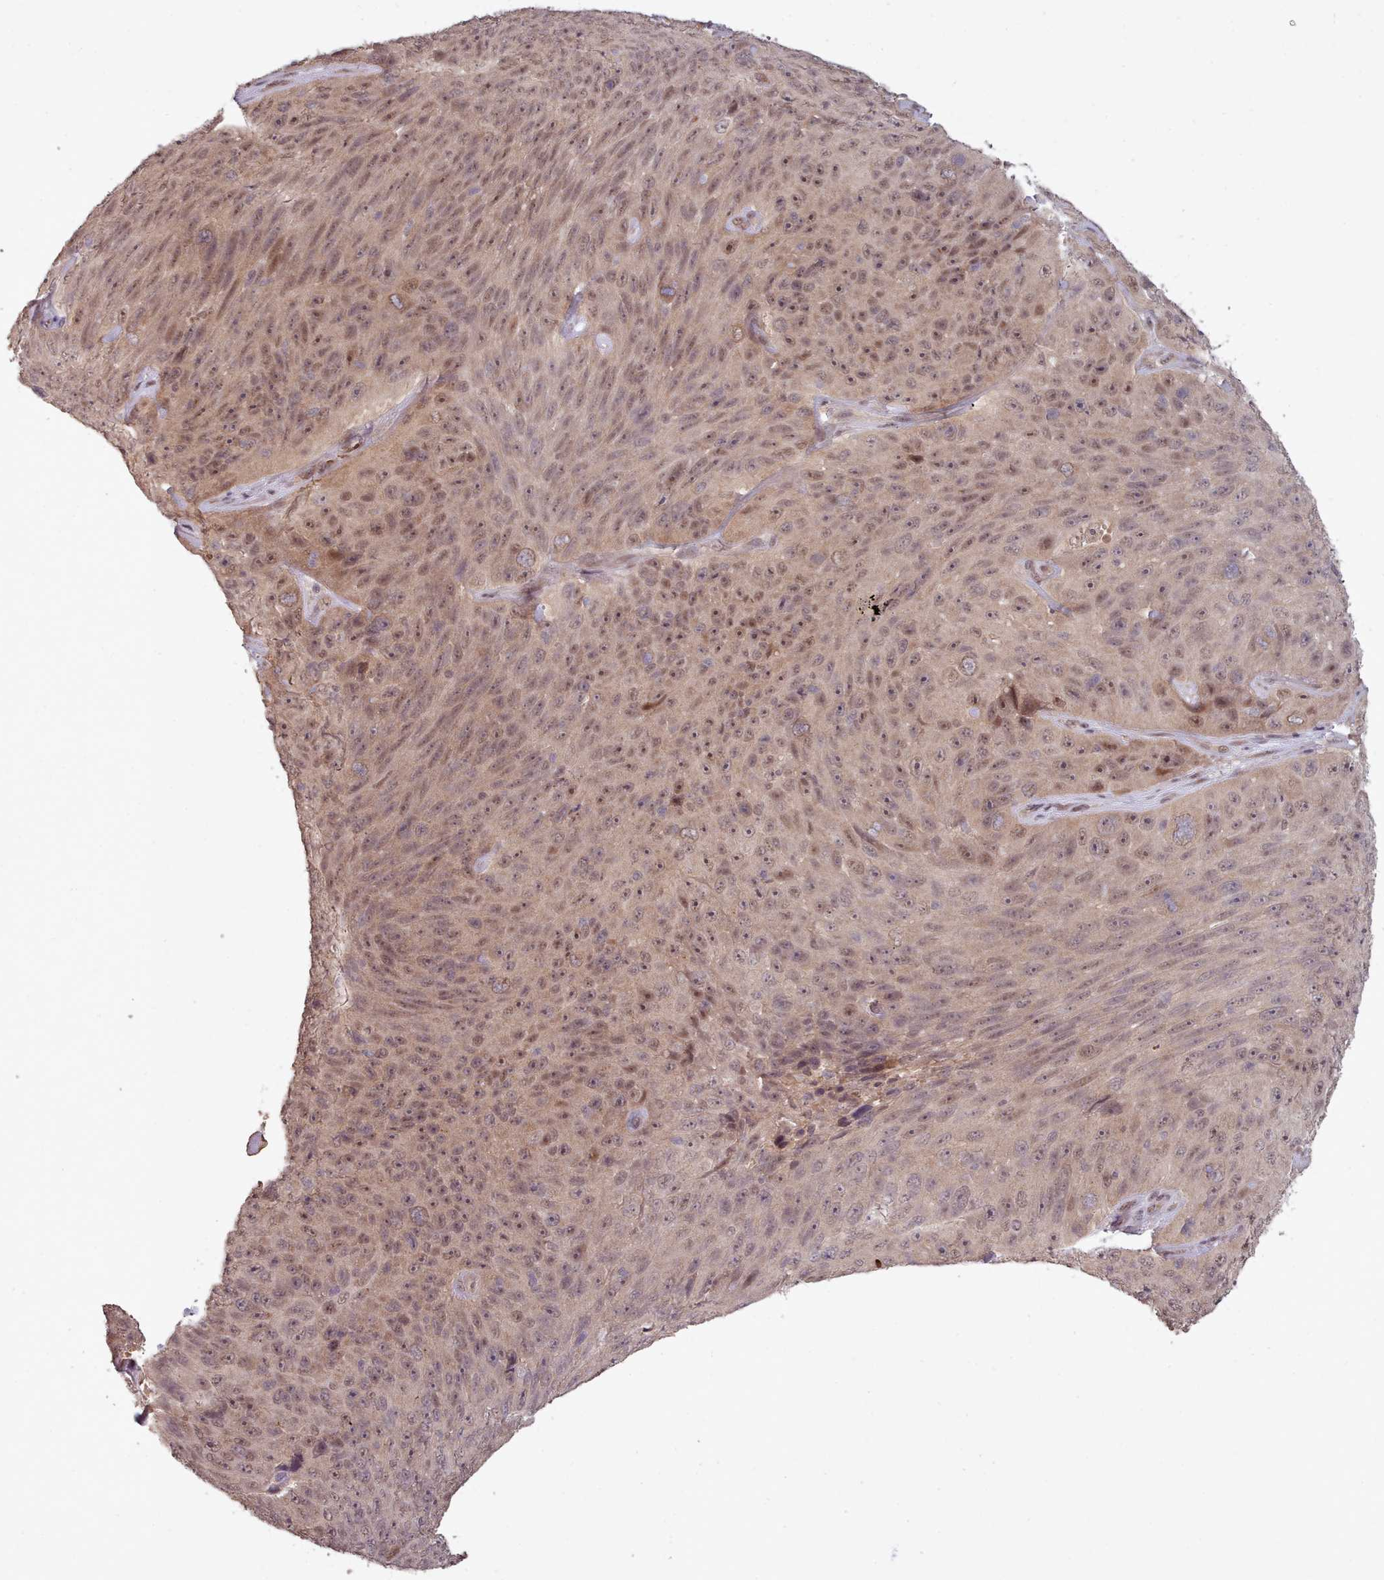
{"staining": {"intensity": "moderate", "quantity": ">75%", "location": "nuclear"}, "tissue": "skin cancer", "cell_type": "Tumor cells", "image_type": "cancer", "snomed": [{"axis": "morphology", "description": "Squamous cell carcinoma, NOS"}, {"axis": "topography", "description": "Skin"}], "caption": "This is a photomicrograph of IHC staining of squamous cell carcinoma (skin), which shows moderate positivity in the nuclear of tumor cells.", "gene": "CDC6", "patient": {"sex": "female", "age": 87}}